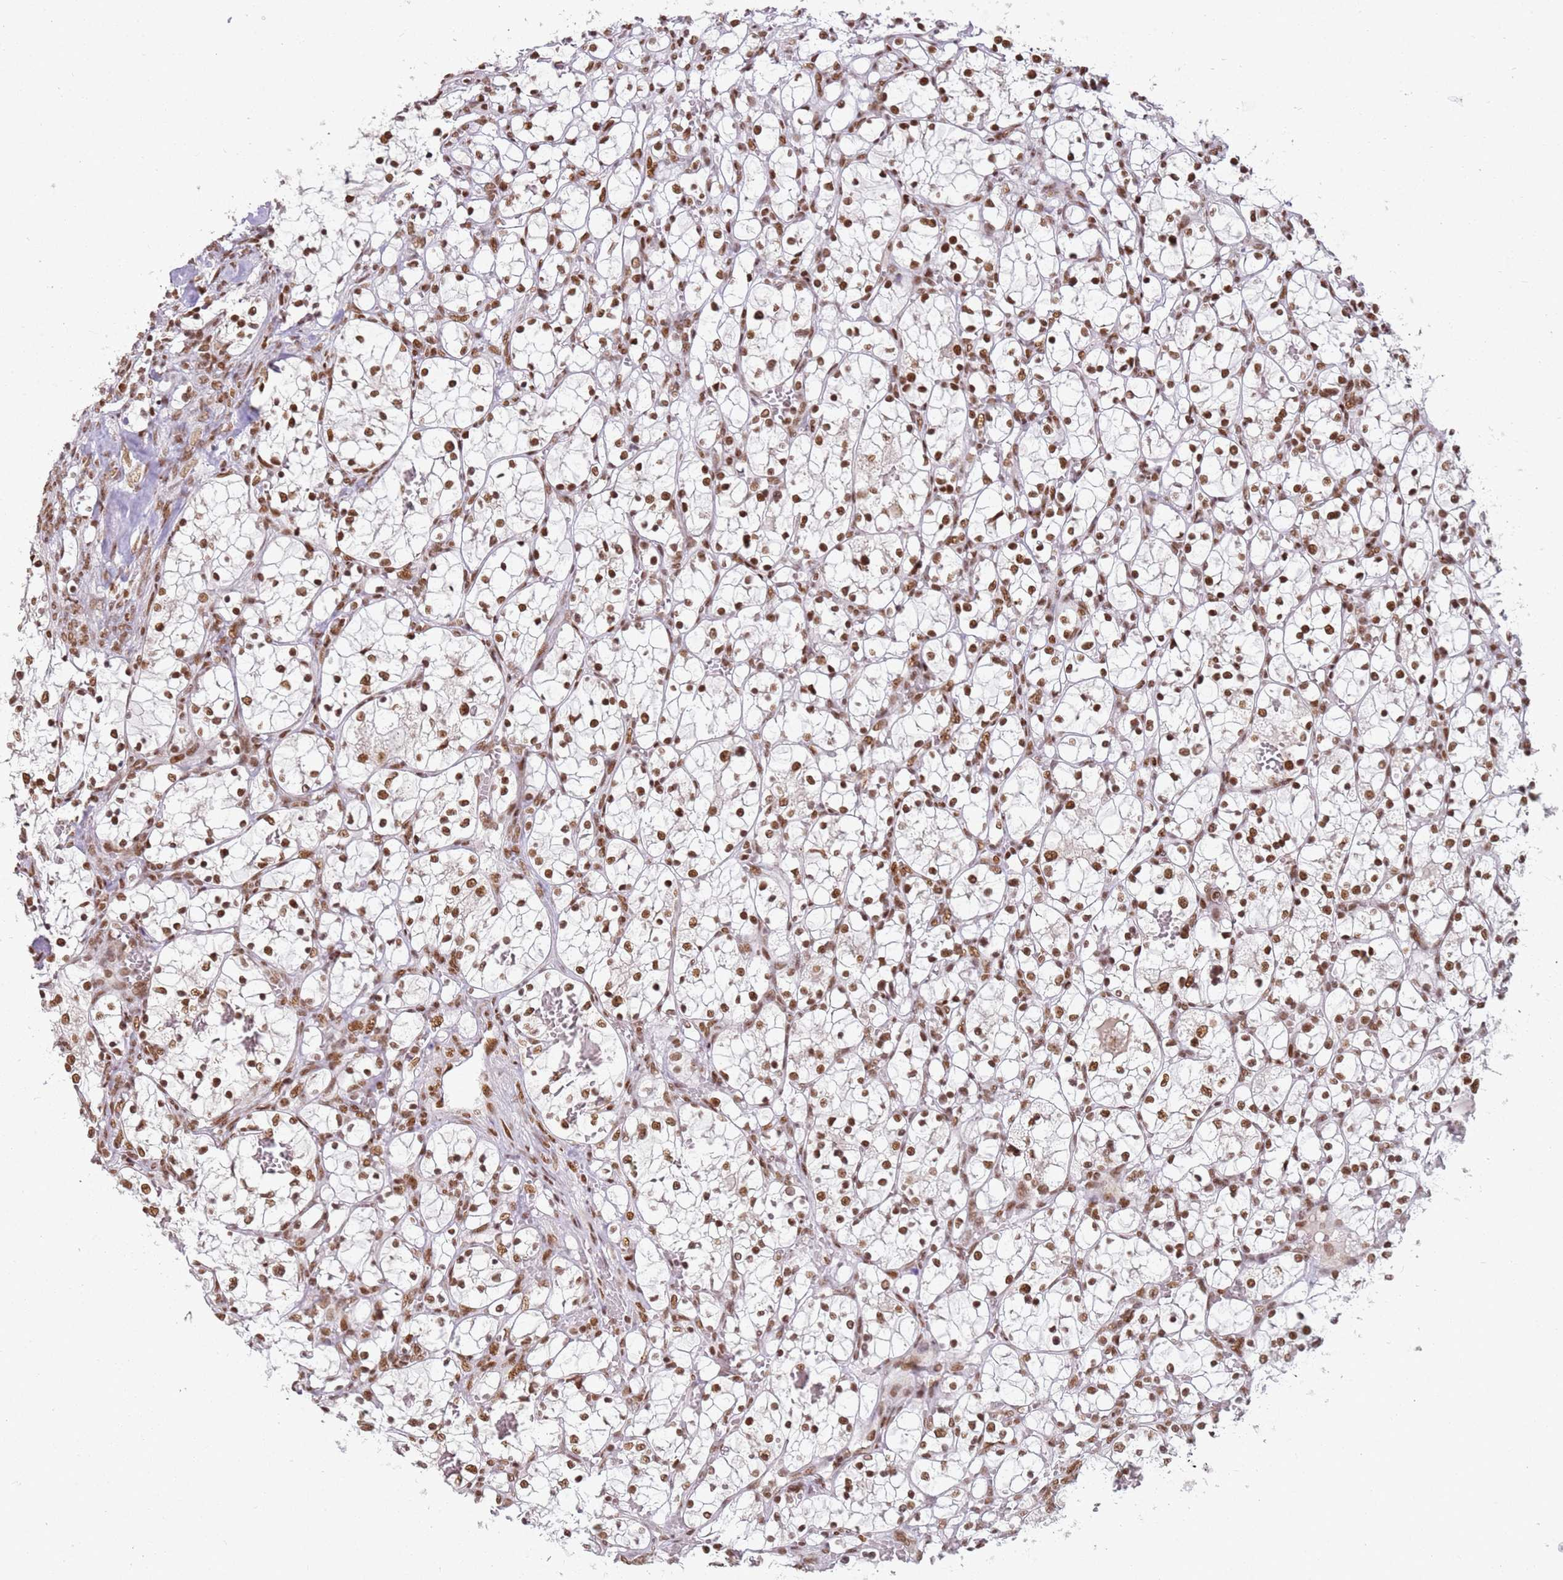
{"staining": {"intensity": "moderate", "quantity": ">75%", "location": "nuclear"}, "tissue": "renal cancer", "cell_type": "Tumor cells", "image_type": "cancer", "snomed": [{"axis": "morphology", "description": "Adenocarcinoma, NOS"}, {"axis": "topography", "description": "Kidney"}], "caption": "Human renal adenocarcinoma stained with a brown dye exhibits moderate nuclear positive expression in about >75% of tumor cells.", "gene": "TENT4A", "patient": {"sex": "female", "age": 69}}